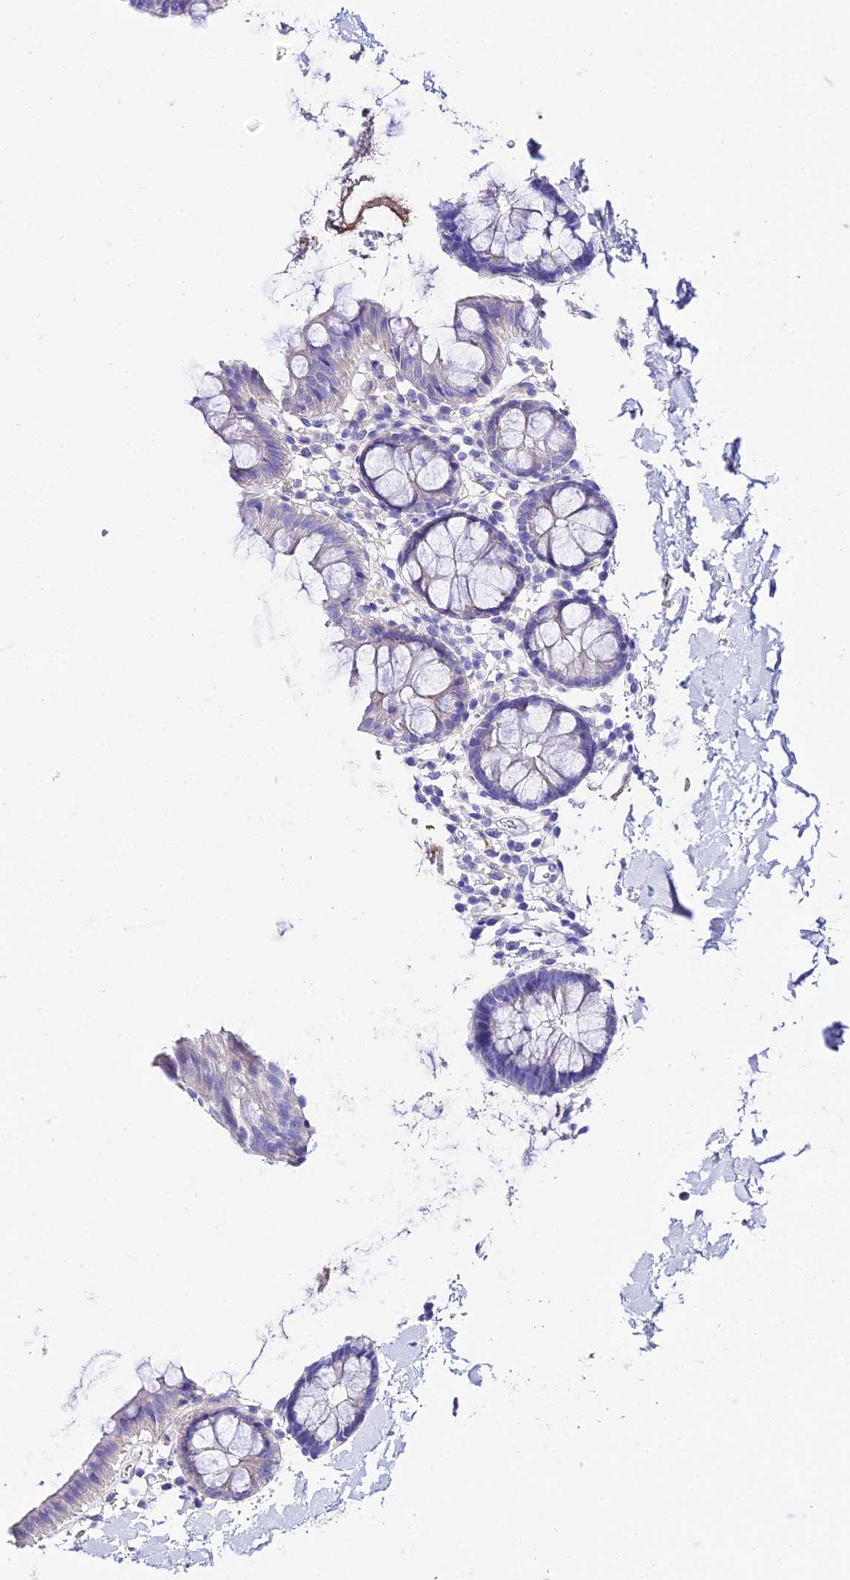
{"staining": {"intensity": "negative", "quantity": "none", "location": "none"}, "tissue": "colon", "cell_type": "Endothelial cells", "image_type": "normal", "snomed": [{"axis": "morphology", "description": "Normal tissue, NOS"}, {"axis": "topography", "description": "Colon"}], "caption": "IHC histopathology image of benign colon: human colon stained with DAB exhibits no significant protein expression in endothelial cells. (Stains: DAB (3,3'-diaminobenzidine) IHC with hematoxylin counter stain, Microscopy: brightfield microscopy at high magnification).", "gene": "TMEM117", "patient": {"sex": "male", "age": 75}}